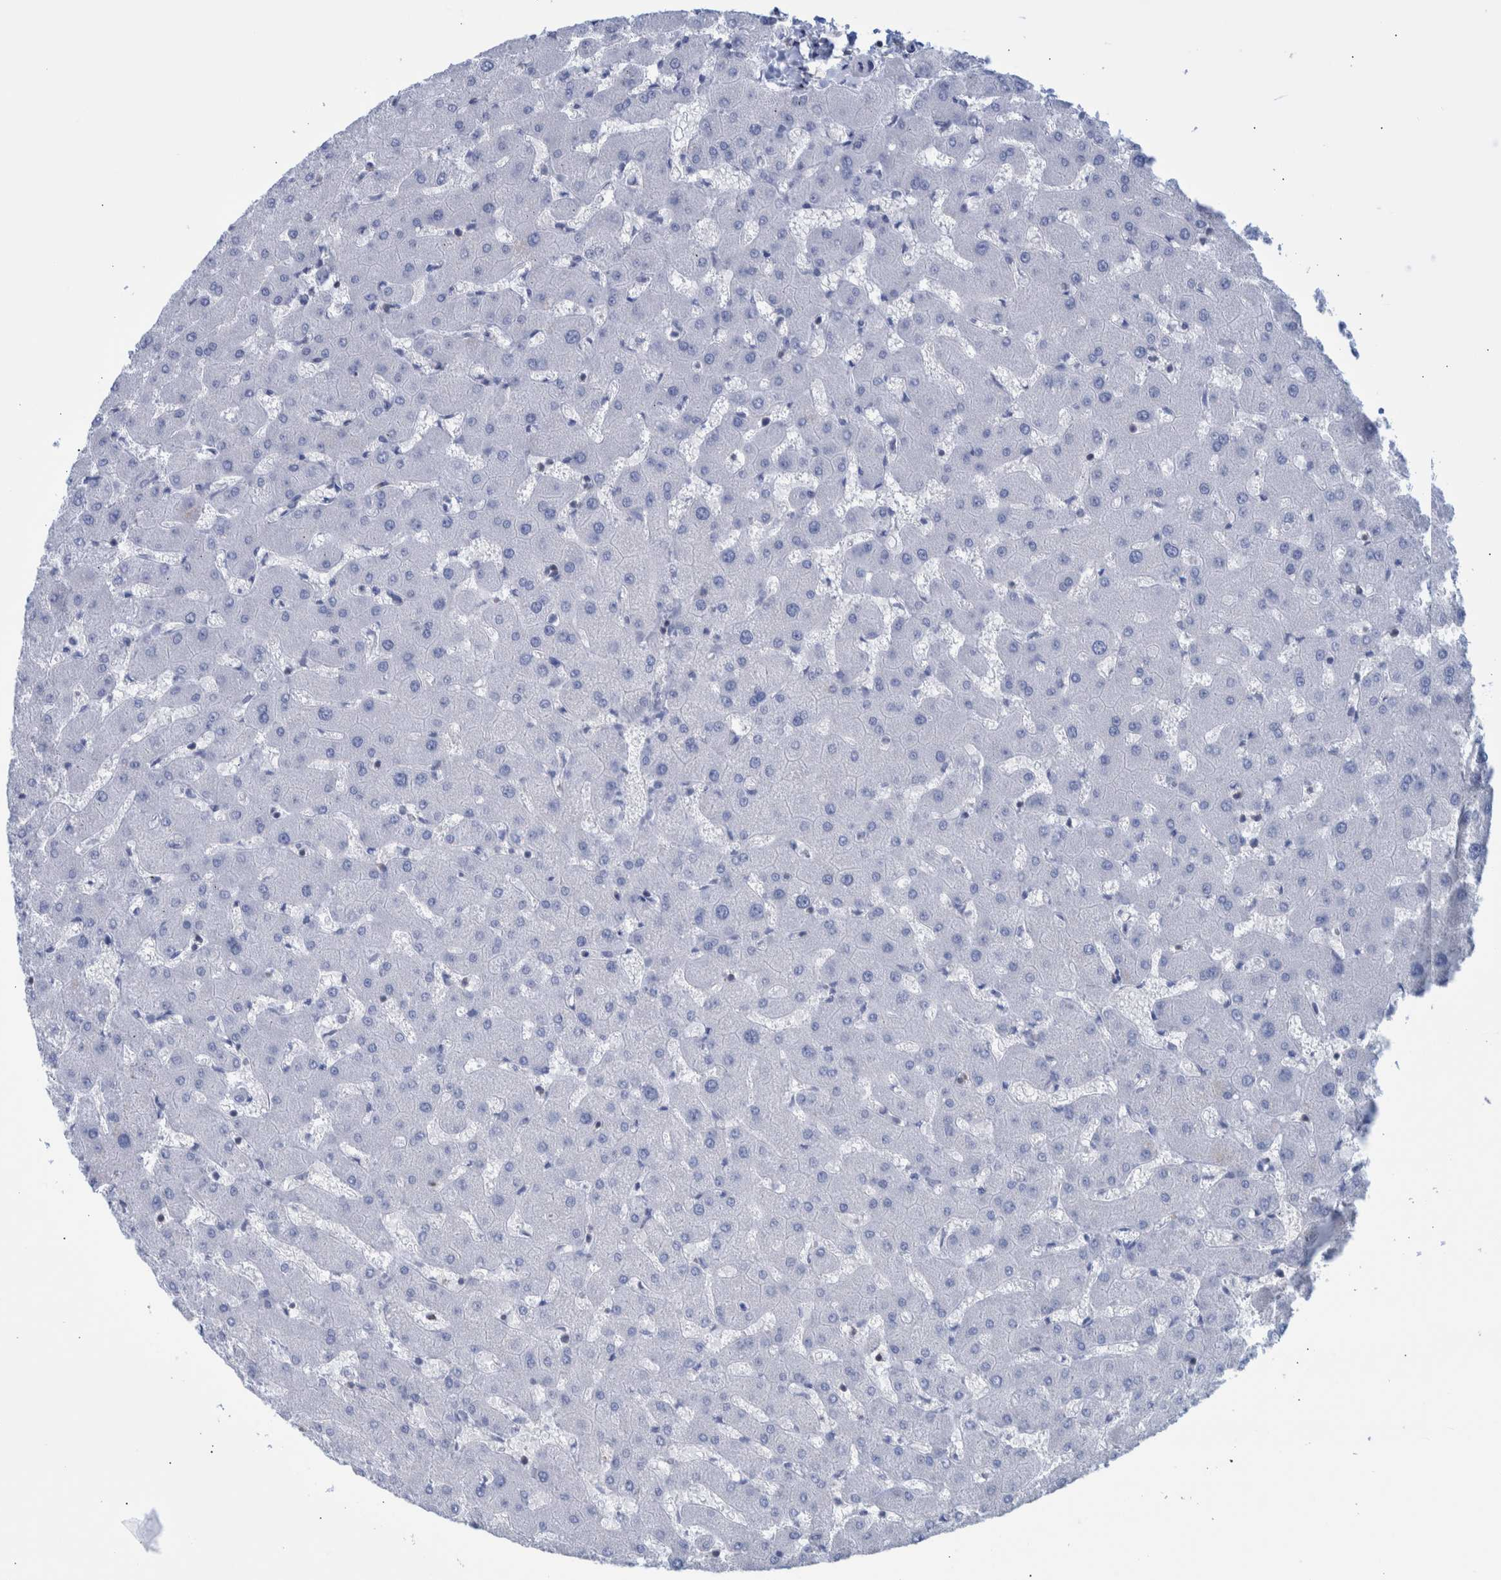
{"staining": {"intensity": "negative", "quantity": "none", "location": "none"}, "tissue": "liver", "cell_type": "Cholangiocytes", "image_type": "normal", "snomed": [{"axis": "morphology", "description": "Normal tissue, NOS"}, {"axis": "topography", "description": "Liver"}], "caption": "Cholangiocytes show no significant expression in unremarkable liver. (Stains: DAB immunohistochemistry with hematoxylin counter stain, Microscopy: brightfield microscopy at high magnification).", "gene": "PPP3CC", "patient": {"sex": "female", "age": 63}}